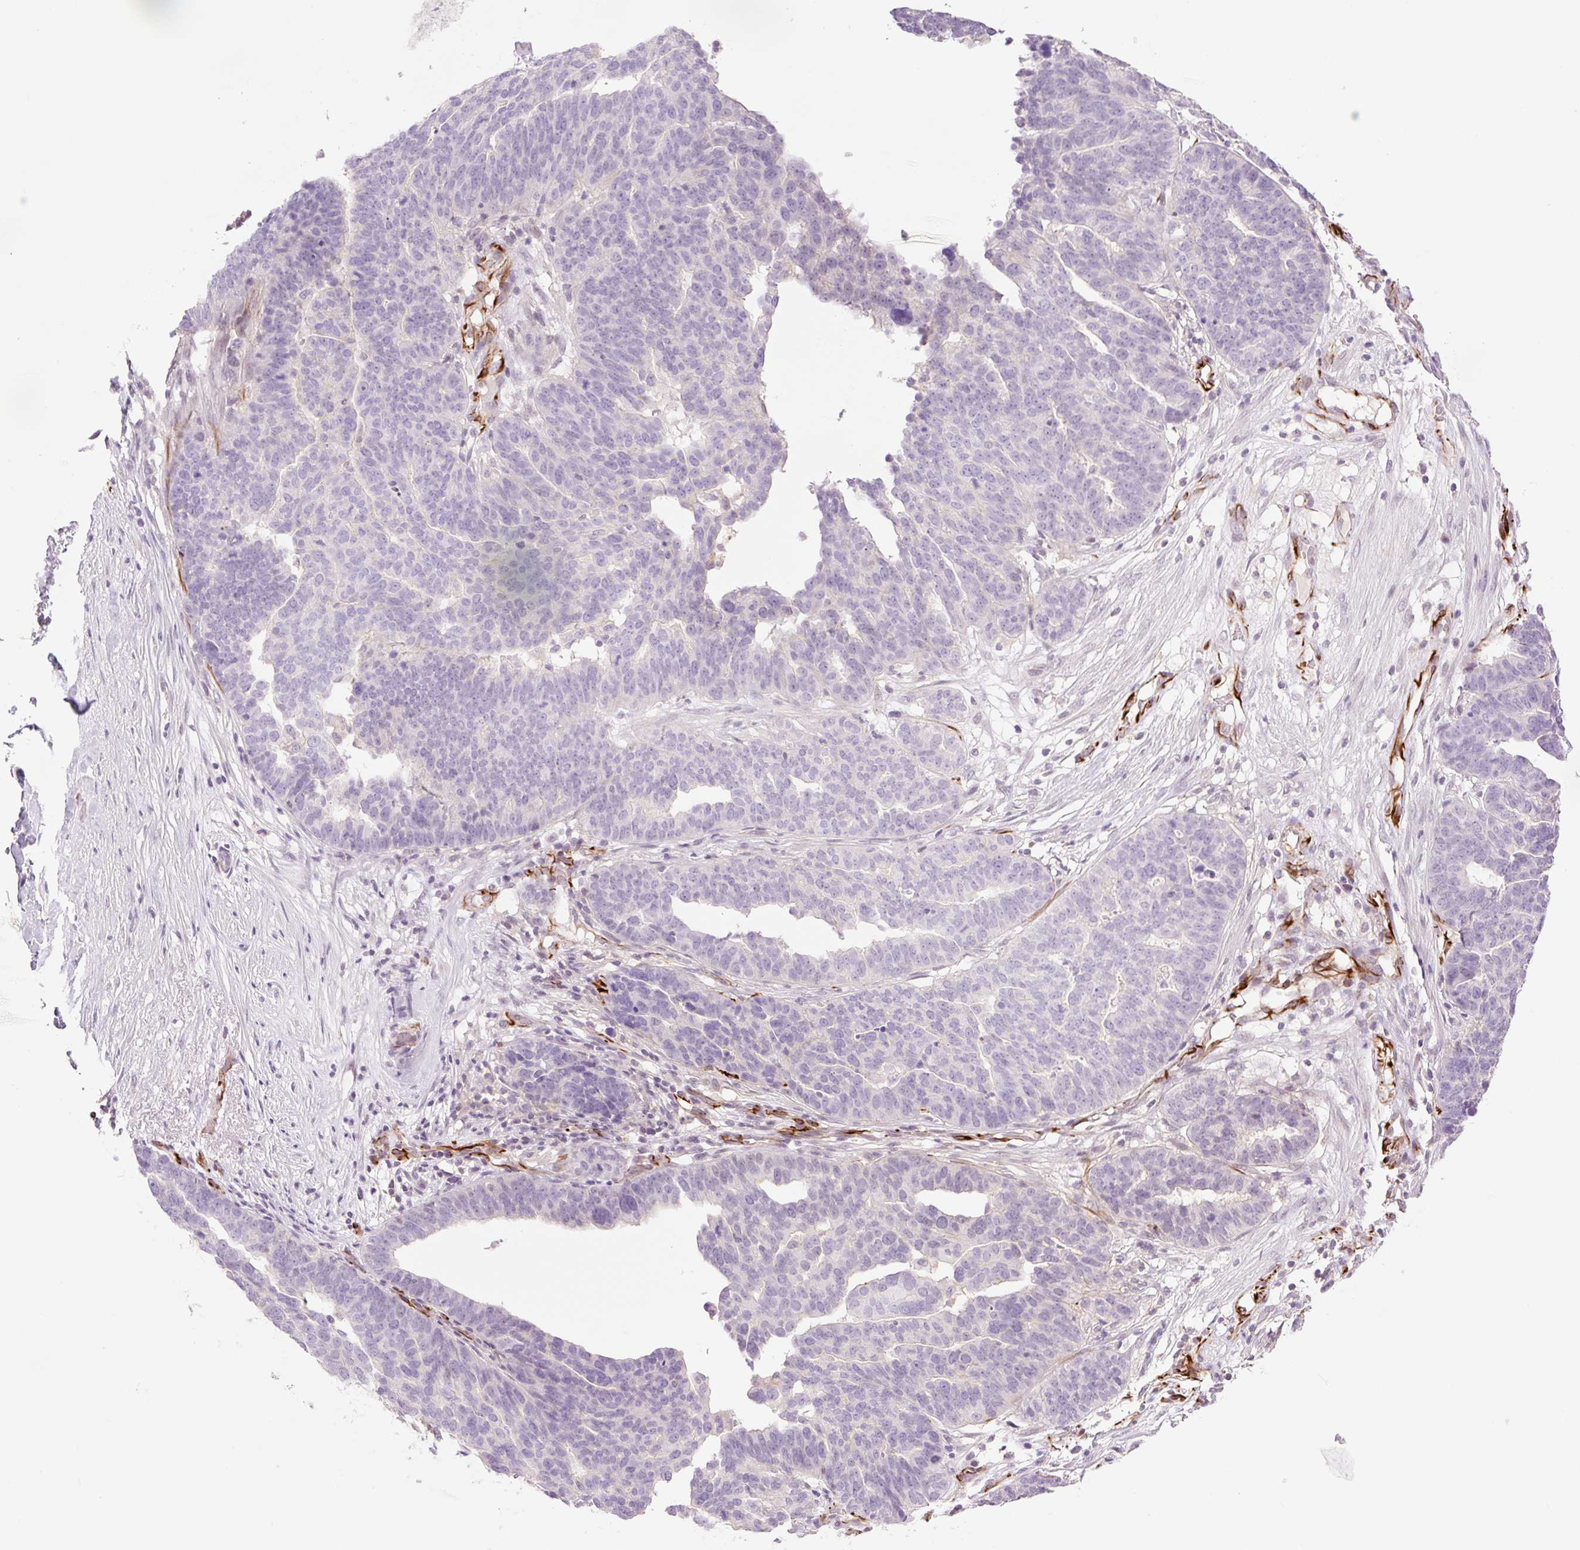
{"staining": {"intensity": "negative", "quantity": "none", "location": "none"}, "tissue": "ovarian cancer", "cell_type": "Tumor cells", "image_type": "cancer", "snomed": [{"axis": "morphology", "description": "Cystadenocarcinoma, serous, NOS"}, {"axis": "topography", "description": "Ovary"}], "caption": "Ovarian cancer (serous cystadenocarcinoma) was stained to show a protein in brown. There is no significant staining in tumor cells. The staining was performed using DAB (3,3'-diaminobenzidine) to visualize the protein expression in brown, while the nuclei were stained in blue with hematoxylin (Magnification: 20x).", "gene": "ZFYVE21", "patient": {"sex": "female", "age": 59}}